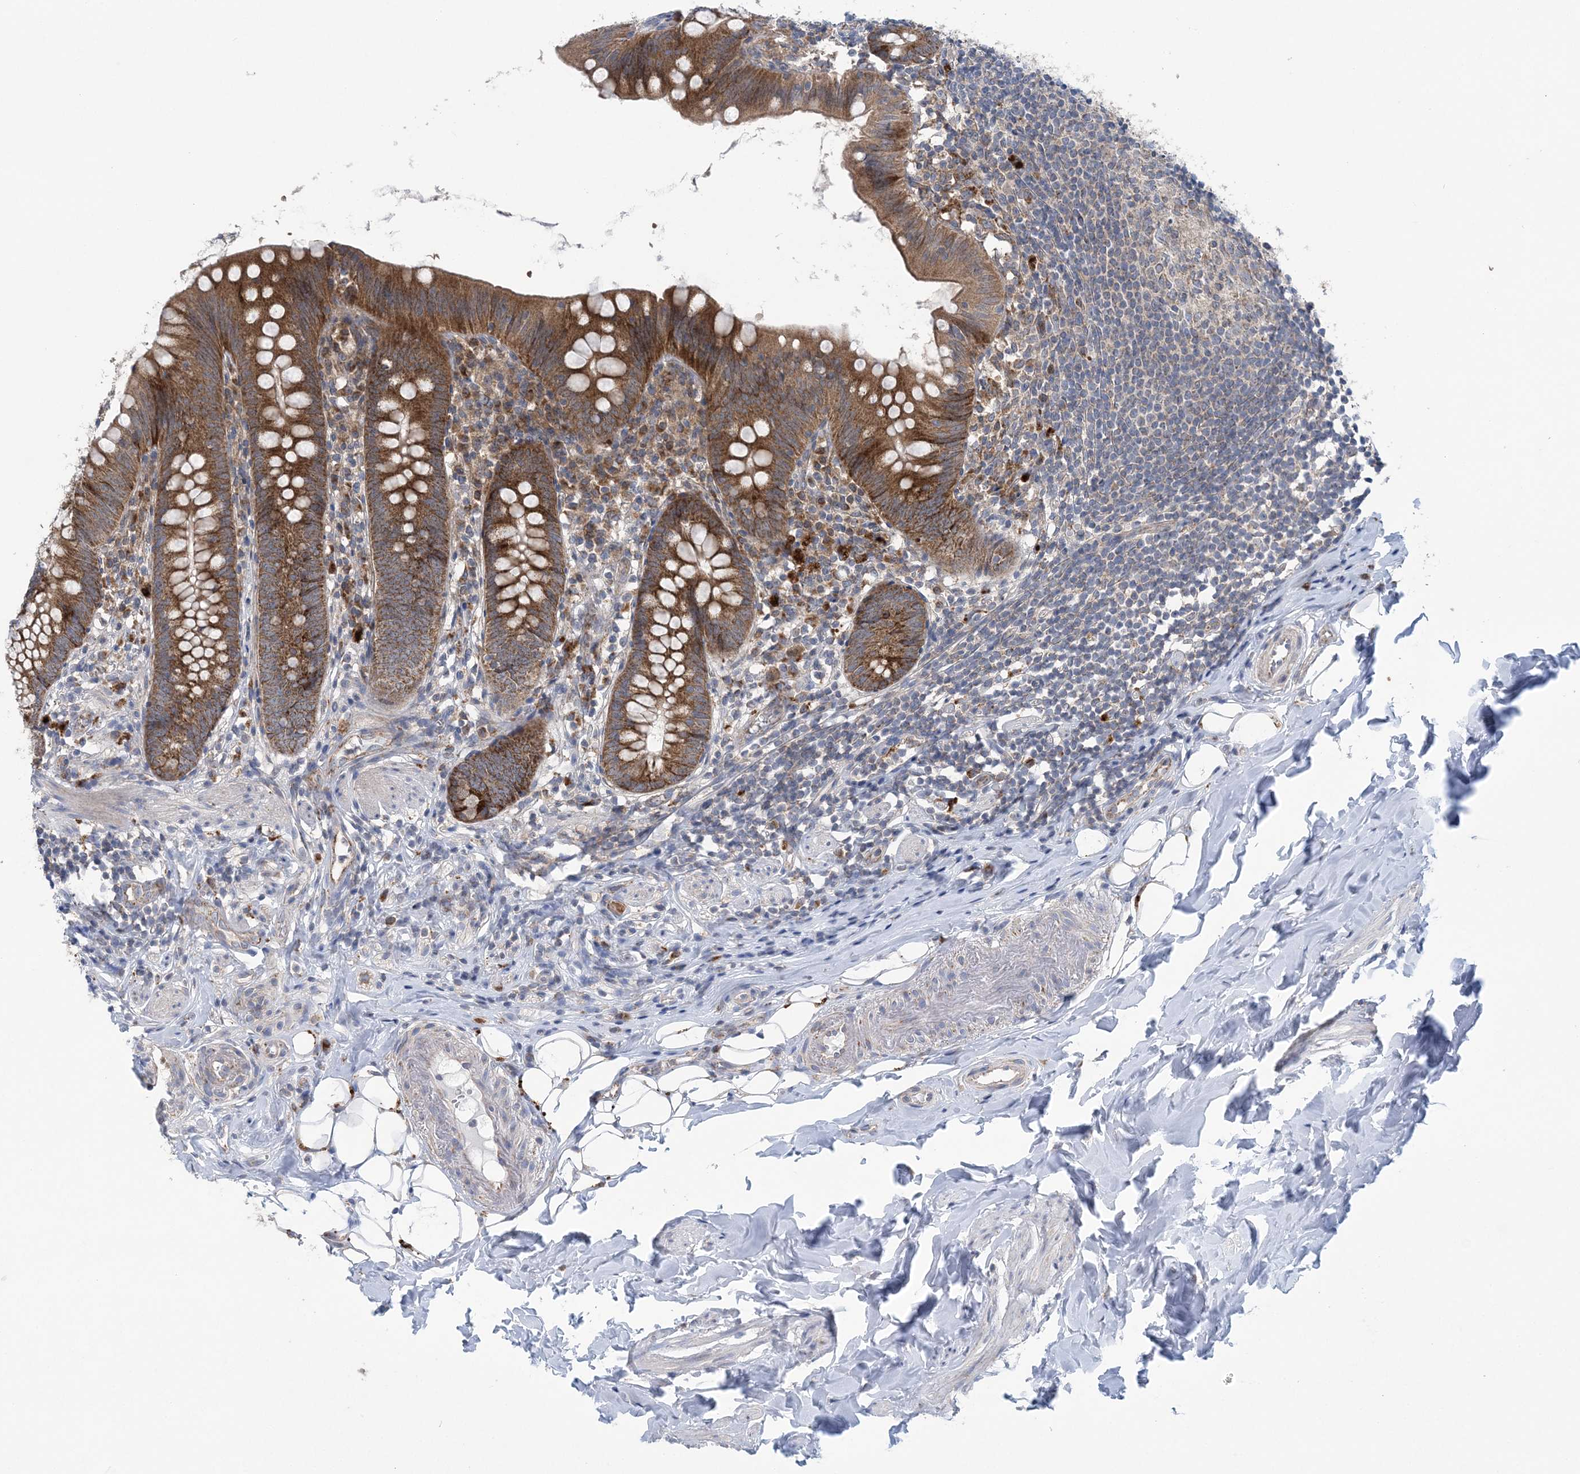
{"staining": {"intensity": "strong", "quantity": ">75%", "location": "cytoplasmic/membranous"}, "tissue": "appendix", "cell_type": "Glandular cells", "image_type": "normal", "snomed": [{"axis": "morphology", "description": "Normal tissue, NOS"}, {"axis": "topography", "description": "Appendix"}], "caption": "Protein staining demonstrates strong cytoplasmic/membranous staining in approximately >75% of glandular cells in unremarkable appendix.", "gene": "COPE", "patient": {"sex": "female", "age": 62}}